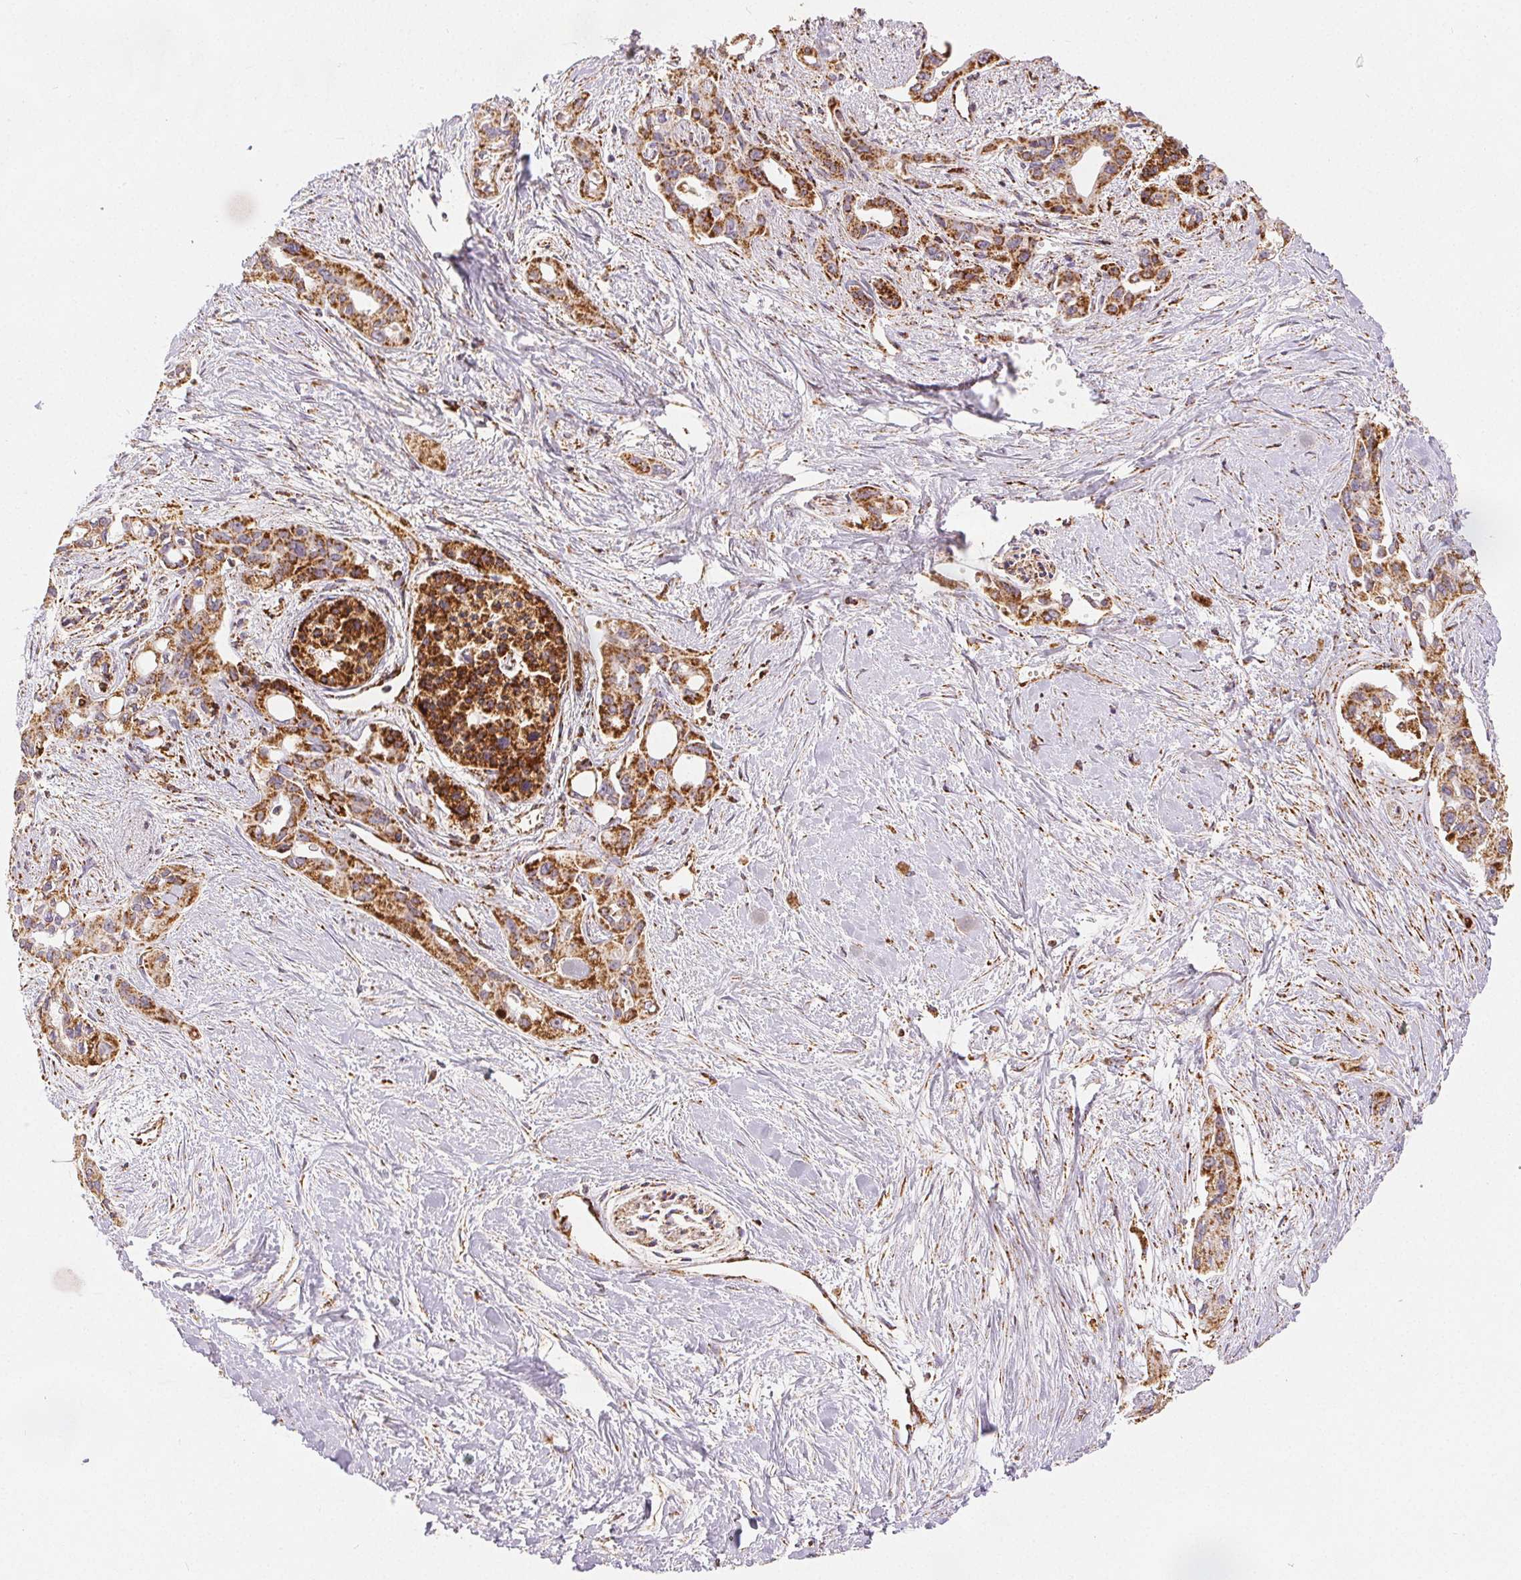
{"staining": {"intensity": "moderate", "quantity": ">75%", "location": "cytoplasmic/membranous"}, "tissue": "pancreatic cancer", "cell_type": "Tumor cells", "image_type": "cancer", "snomed": [{"axis": "morphology", "description": "Adenocarcinoma, NOS"}, {"axis": "topography", "description": "Pancreas"}], "caption": "There is medium levels of moderate cytoplasmic/membranous positivity in tumor cells of pancreatic adenocarcinoma, as demonstrated by immunohistochemical staining (brown color).", "gene": "SDHB", "patient": {"sex": "female", "age": 50}}